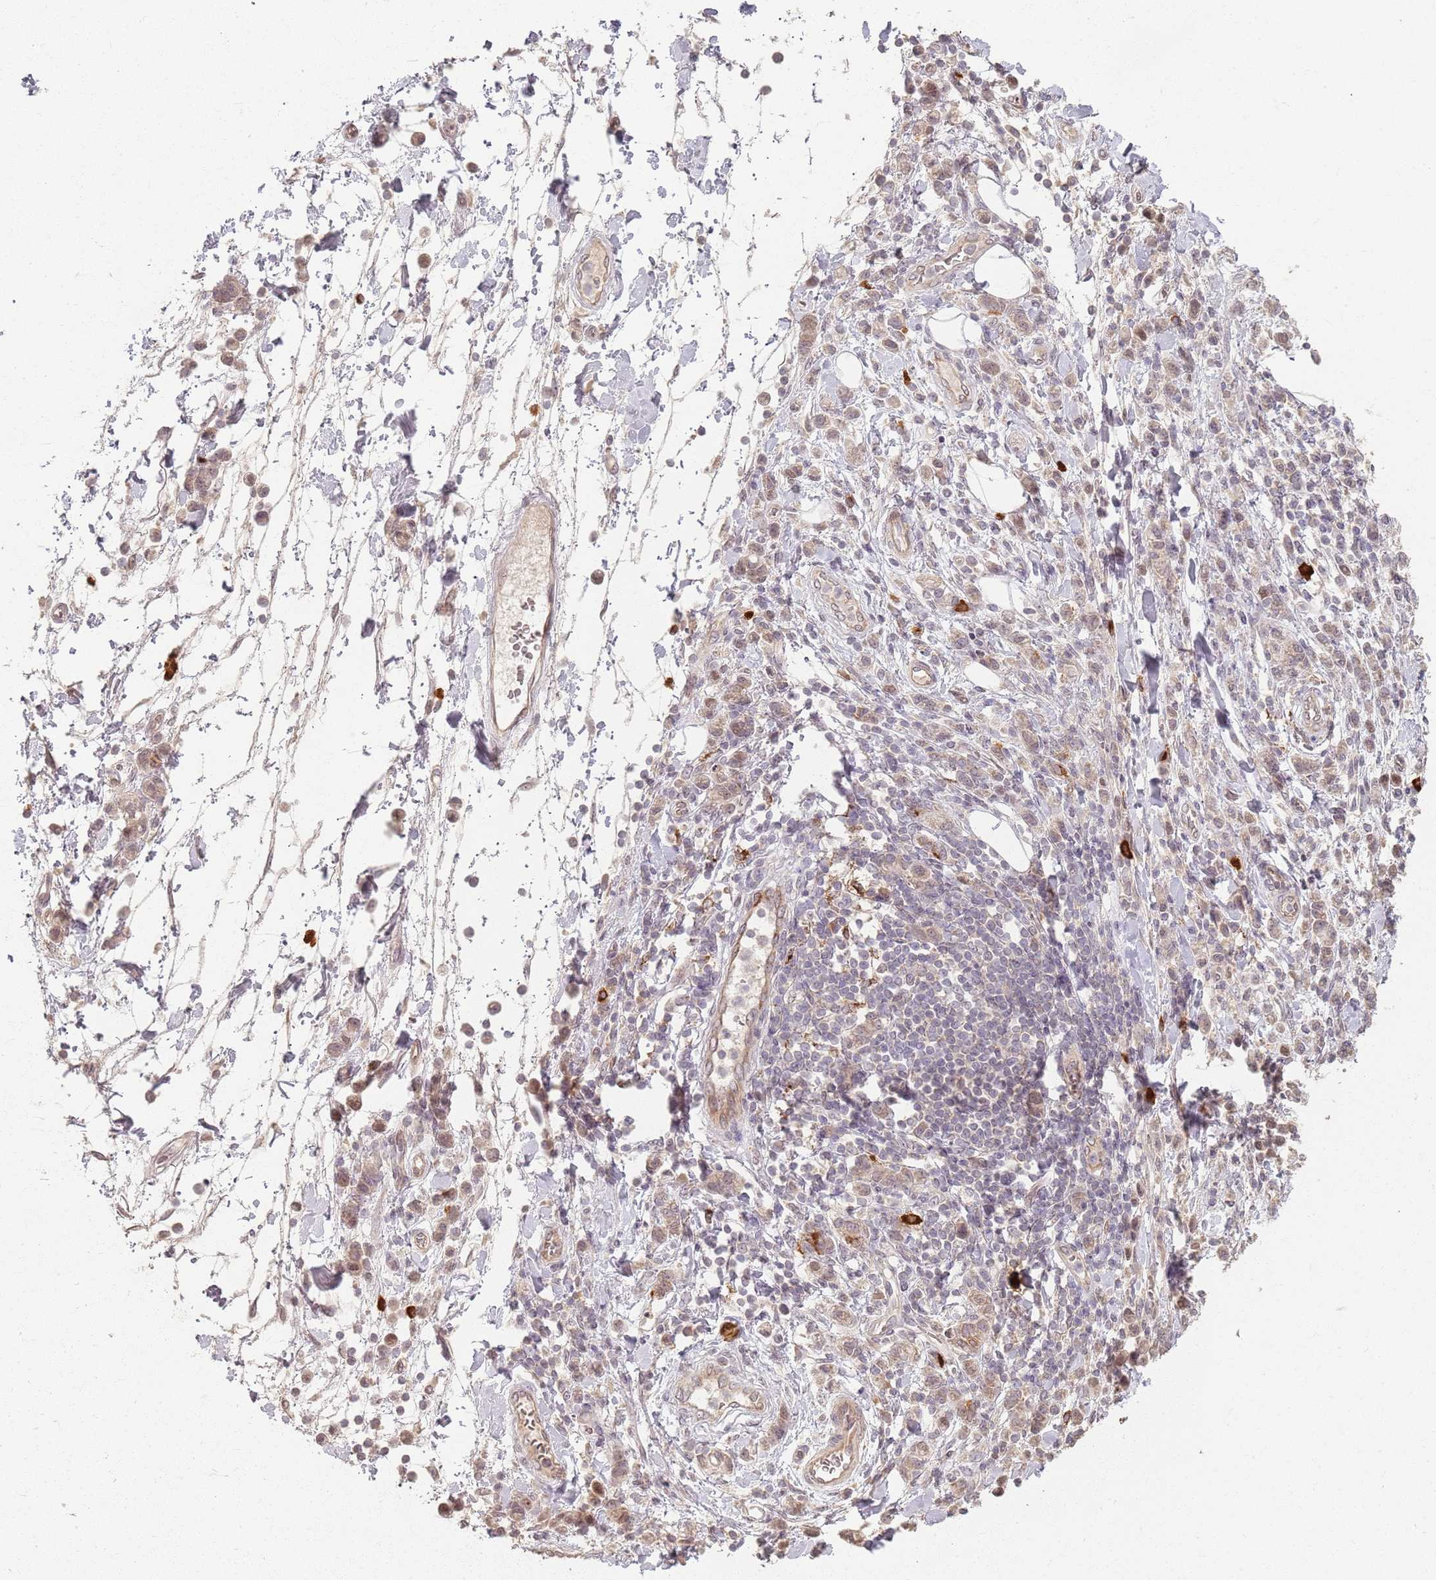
{"staining": {"intensity": "weak", "quantity": ">75%", "location": "cytoplasmic/membranous"}, "tissue": "stomach cancer", "cell_type": "Tumor cells", "image_type": "cancer", "snomed": [{"axis": "morphology", "description": "Adenocarcinoma, NOS"}, {"axis": "topography", "description": "Stomach"}], "caption": "This histopathology image reveals immunohistochemistry staining of human stomach adenocarcinoma, with low weak cytoplasmic/membranous positivity in approximately >75% of tumor cells.", "gene": "CCDC168", "patient": {"sex": "male", "age": 77}}